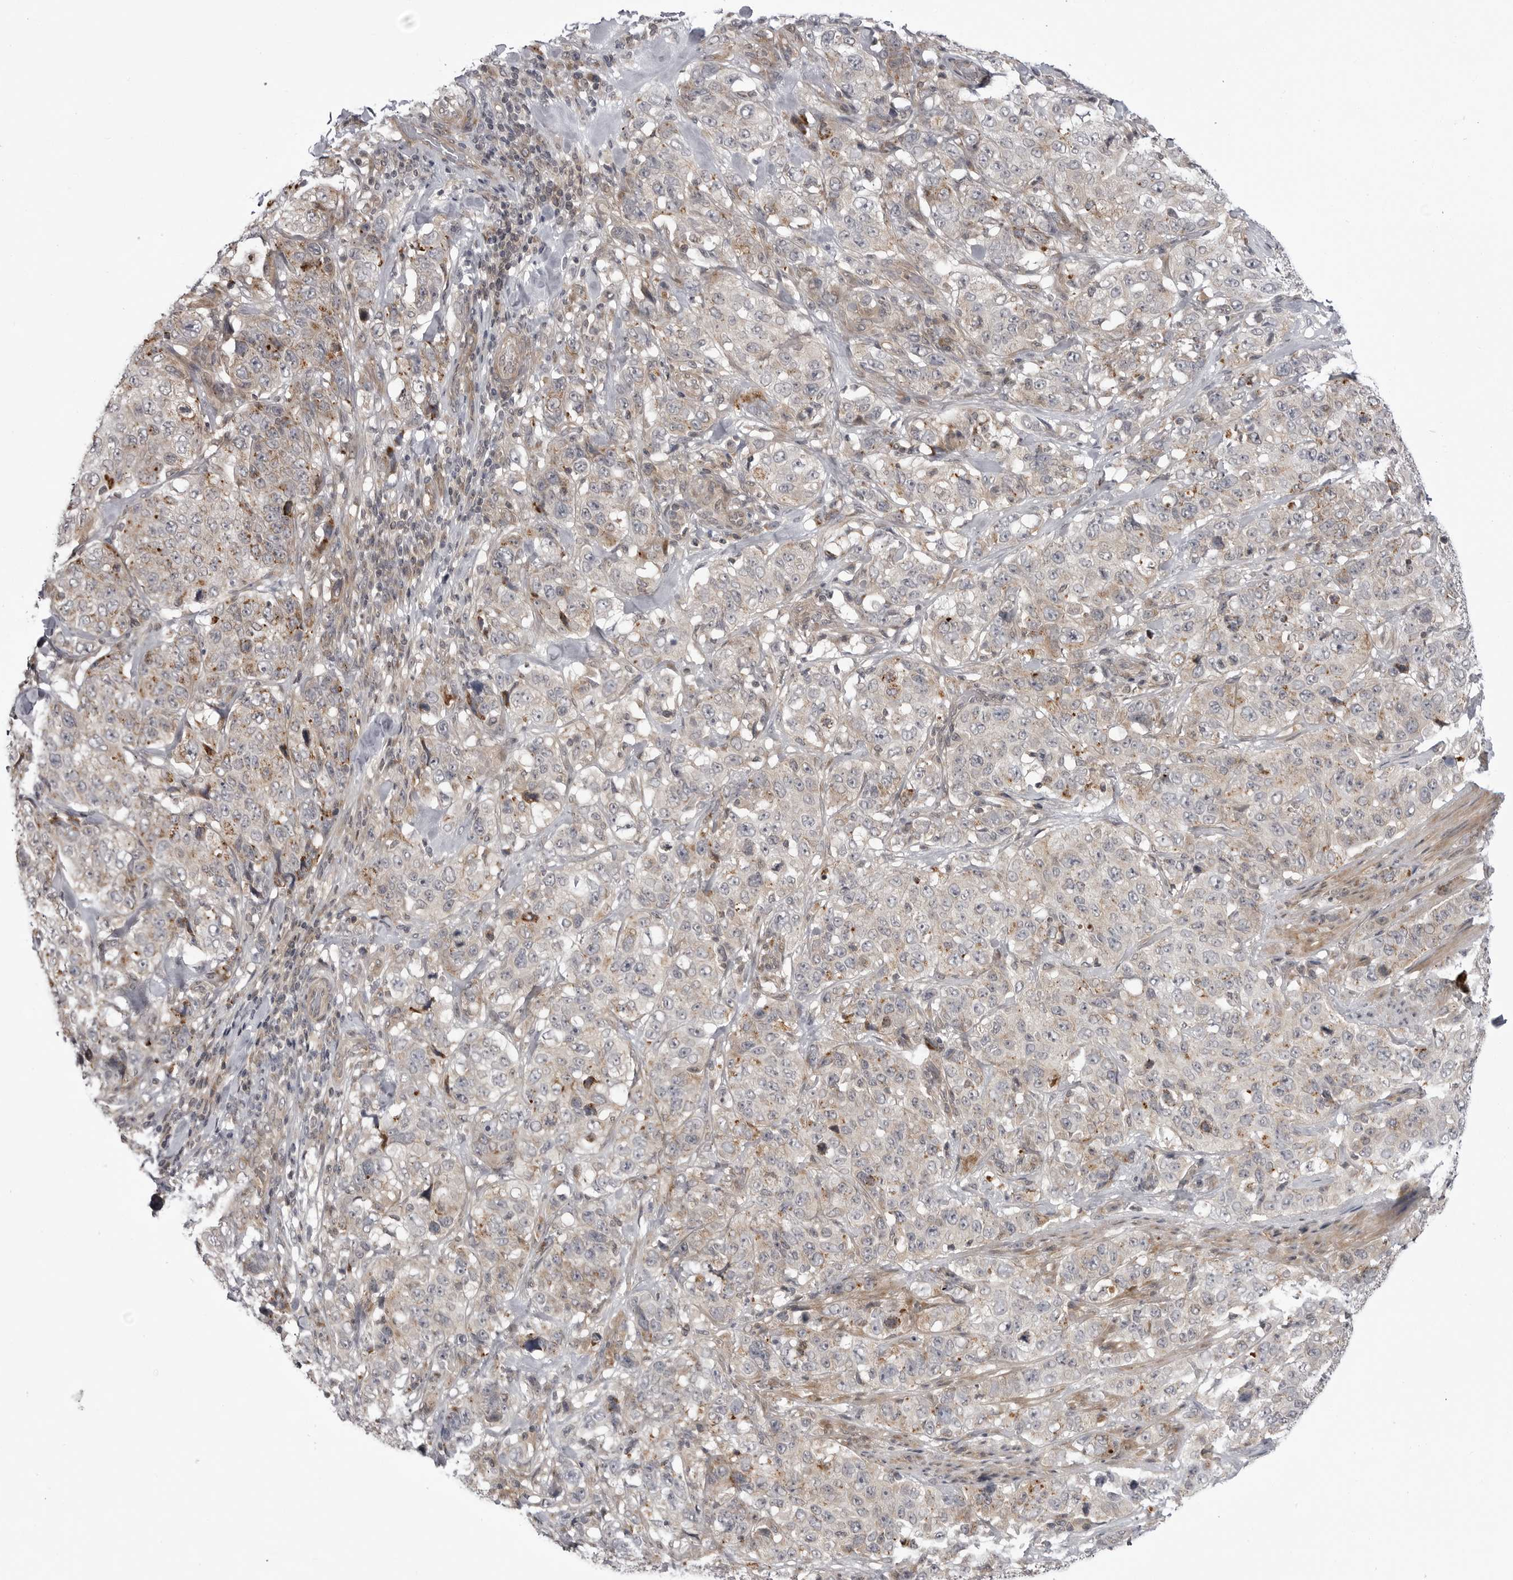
{"staining": {"intensity": "weak", "quantity": "<25%", "location": "cytoplasmic/membranous"}, "tissue": "stomach cancer", "cell_type": "Tumor cells", "image_type": "cancer", "snomed": [{"axis": "morphology", "description": "Adenocarcinoma, NOS"}, {"axis": "topography", "description": "Stomach"}], "caption": "DAB (3,3'-diaminobenzidine) immunohistochemical staining of stomach cancer reveals no significant expression in tumor cells.", "gene": "CCDC18", "patient": {"sex": "male", "age": 48}}